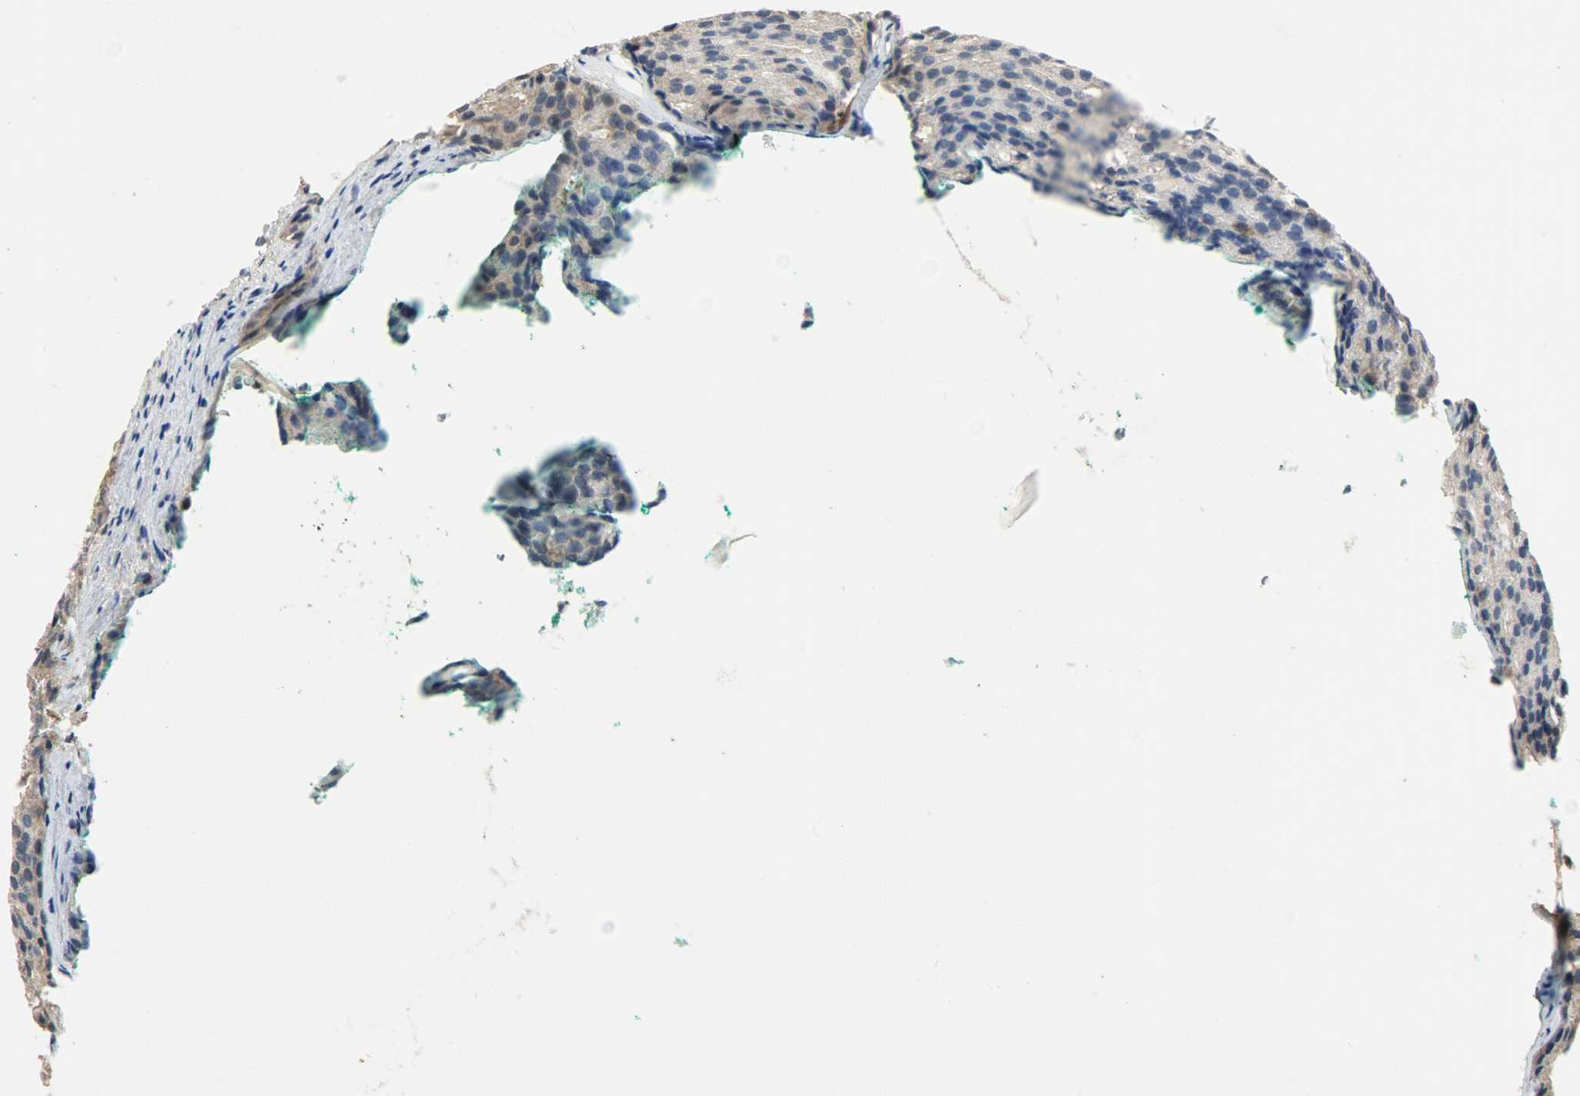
{"staining": {"intensity": "weak", "quantity": "25%-75%", "location": "cytoplasmic/membranous"}, "tissue": "prostate cancer", "cell_type": "Tumor cells", "image_type": "cancer", "snomed": [{"axis": "morphology", "description": "Adenocarcinoma, High grade"}, {"axis": "topography", "description": "Prostate"}], "caption": "The image exhibits staining of prostate cancer (adenocarcinoma (high-grade)), revealing weak cytoplasmic/membranous protein expression (brown color) within tumor cells. (DAB (3,3'-diaminobenzidine) IHC with brightfield microscopy, high magnification).", "gene": "TRIM21", "patient": {"sex": "male", "age": 64}}